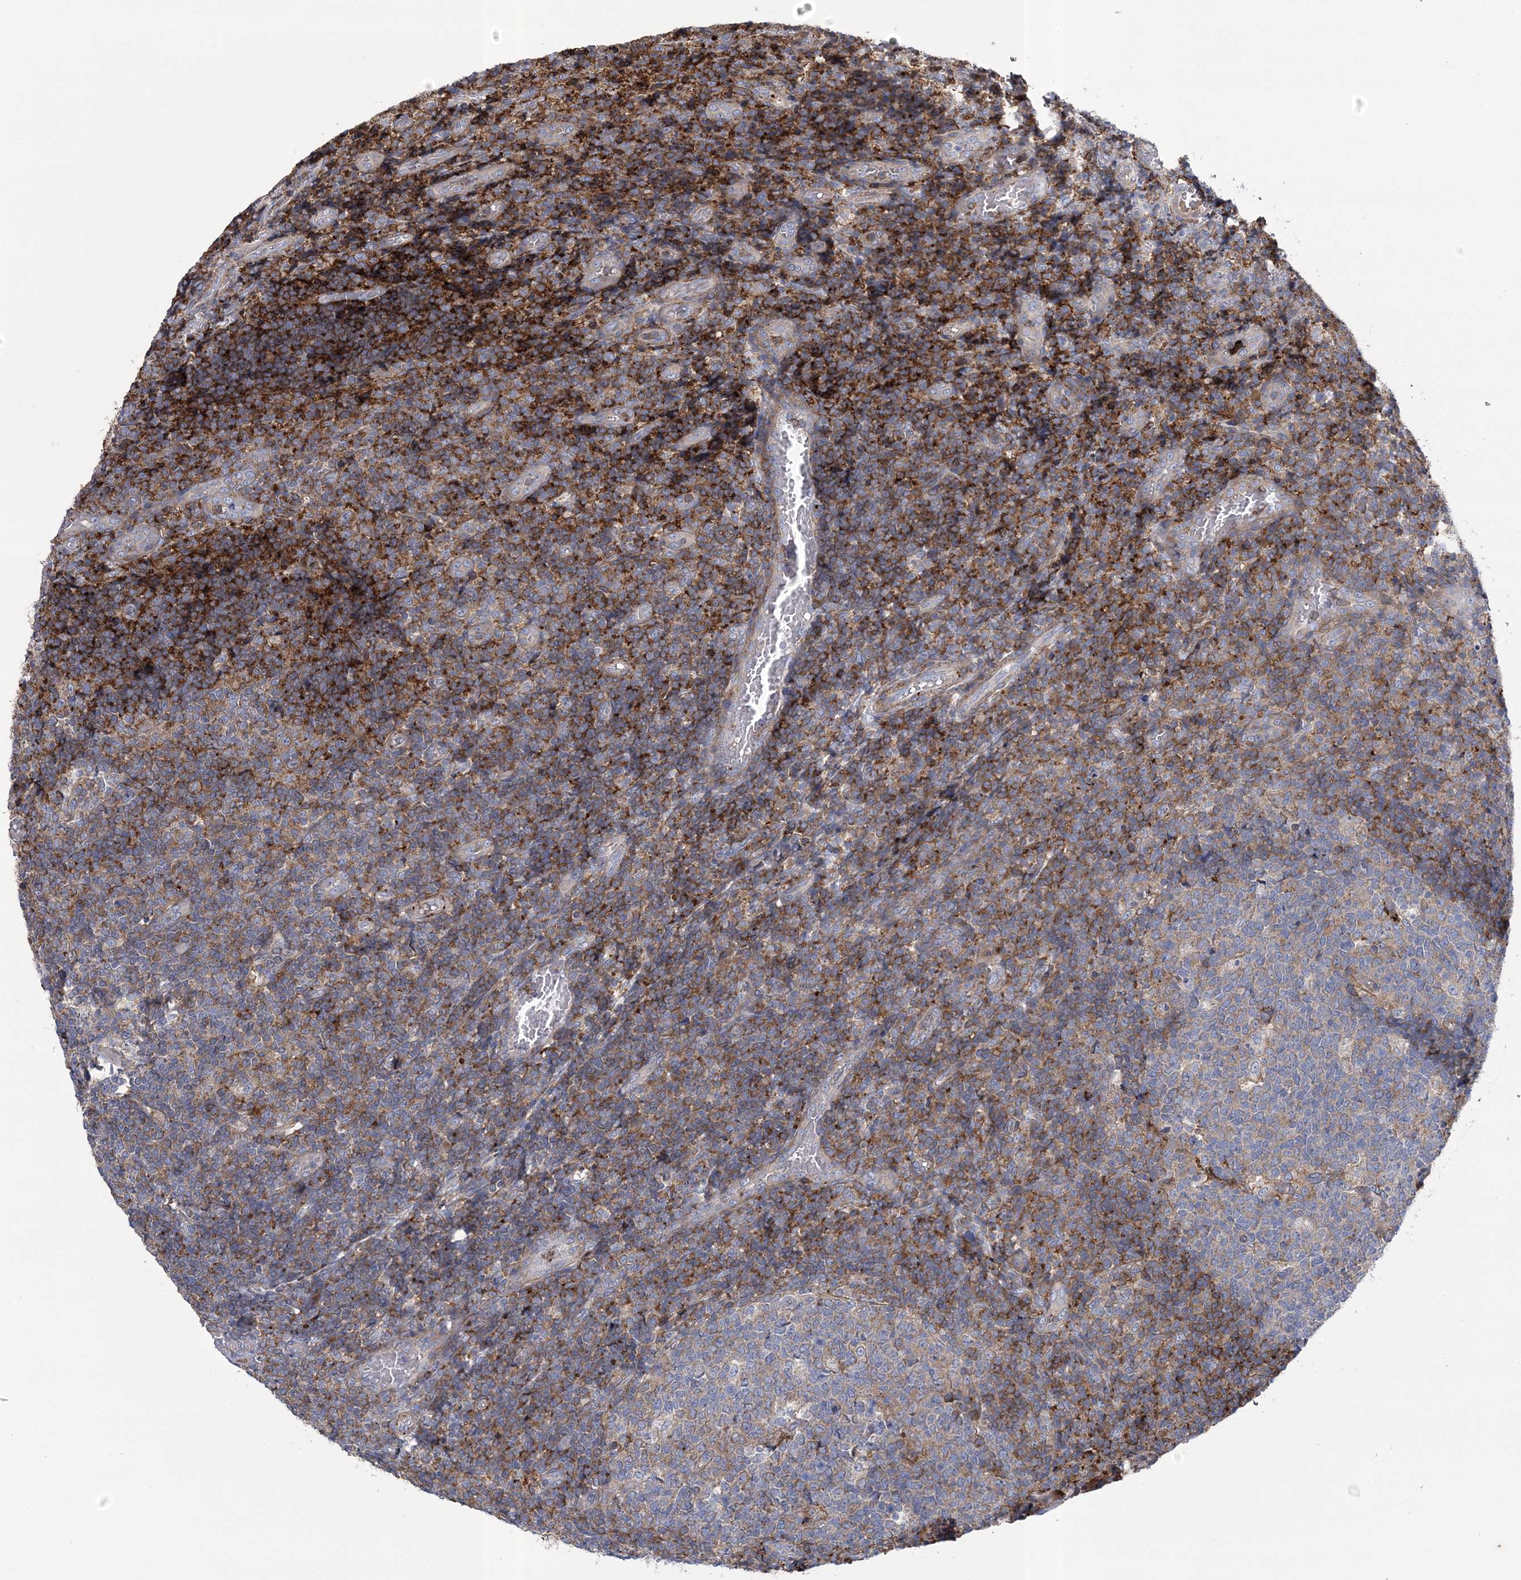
{"staining": {"intensity": "weak", "quantity": "<25%", "location": "cytoplasmic/membranous"}, "tissue": "tonsil", "cell_type": "Germinal center cells", "image_type": "normal", "snomed": [{"axis": "morphology", "description": "Normal tissue, NOS"}, {"axis": "topography", "description": "Tonsil"}], "caption": "This micrograph is of unremarkable tonsil stained with immunohistochemistry to label a protein in brown with the nuclei are counter-stained blue. There is no staining in germinal center cells.", "gene": "ARSJ", "patient": {"sex": "female", "age": 19}}